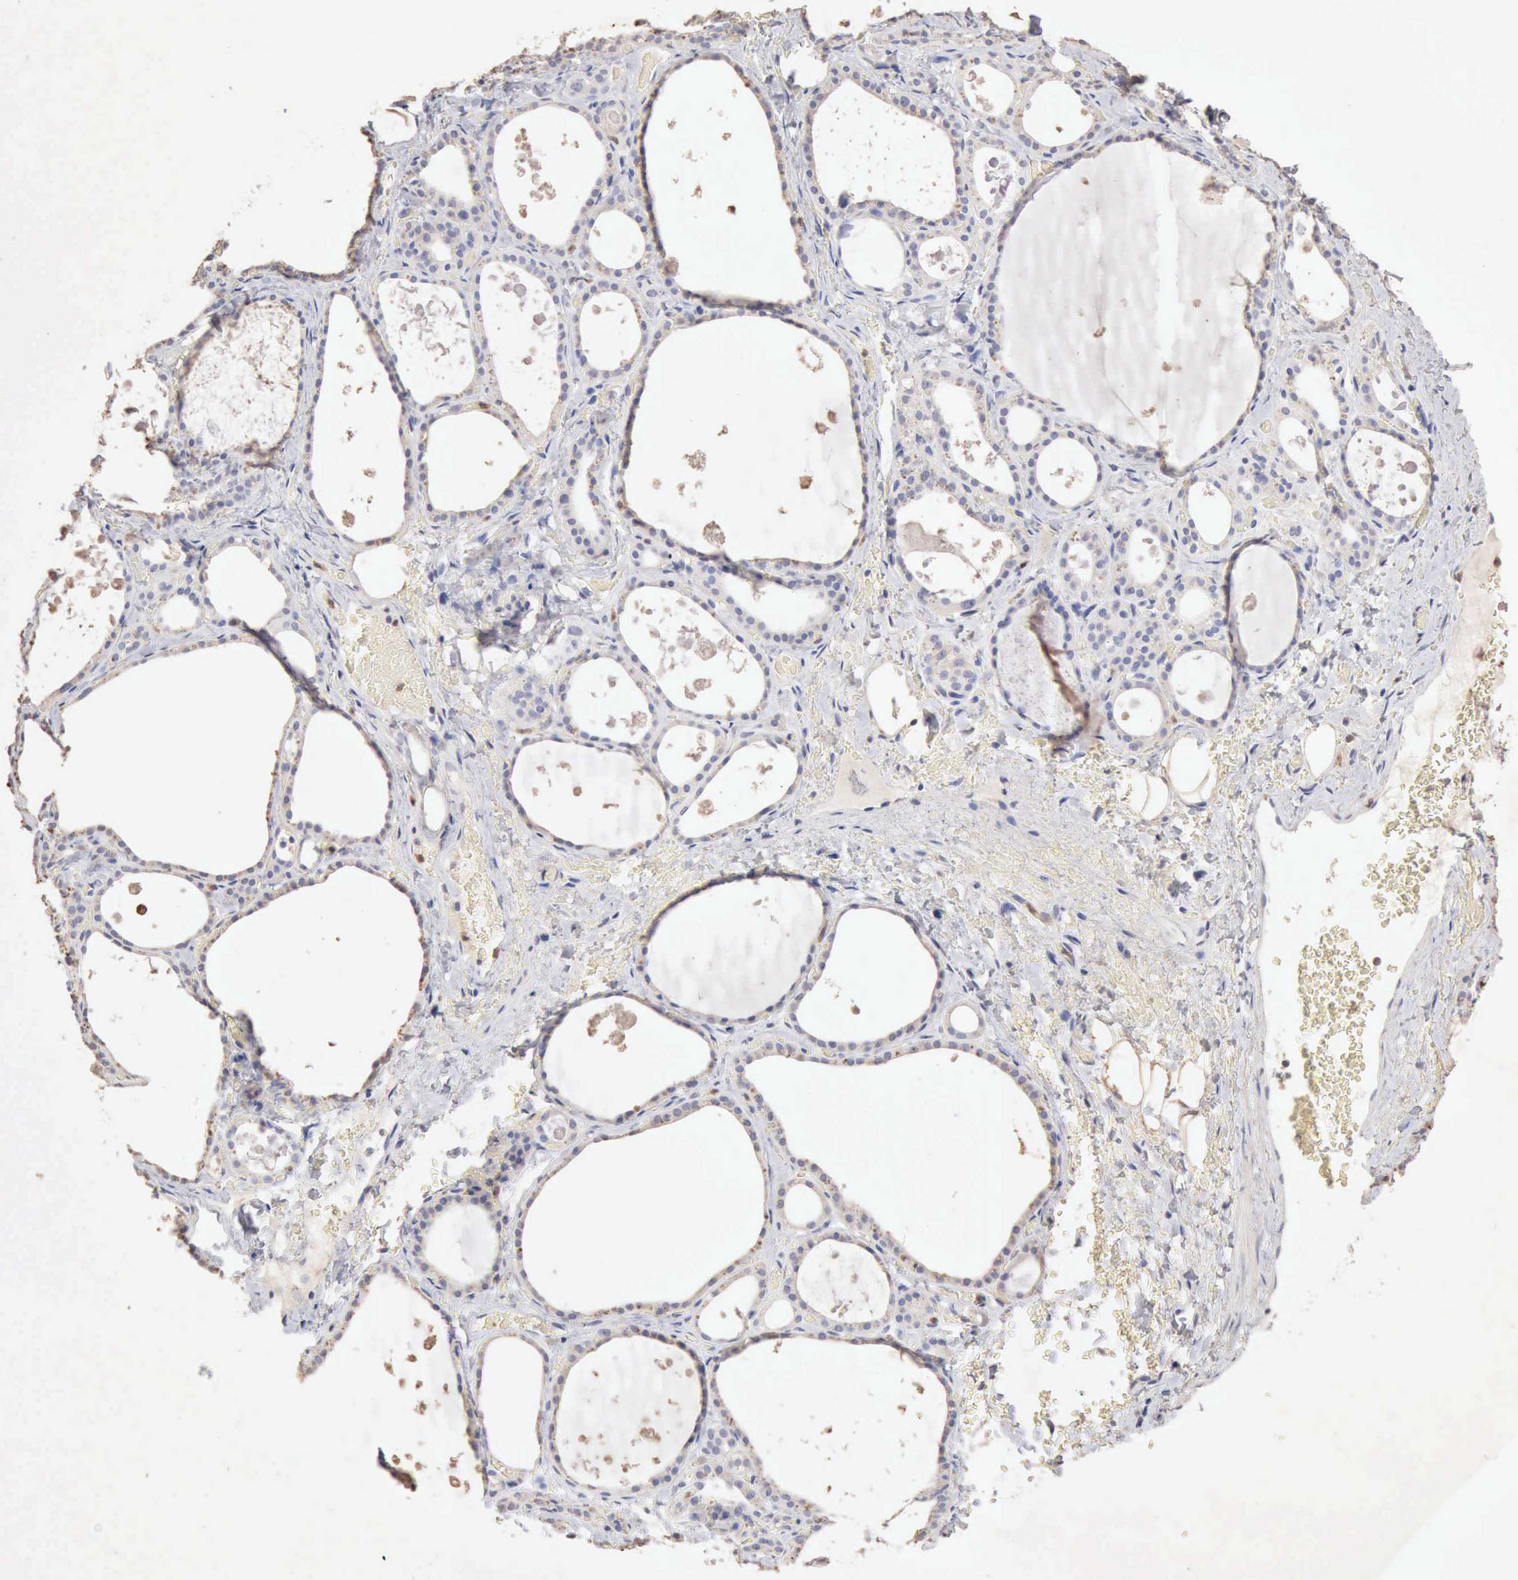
{"staining": {"intensity": "weak", "quantity": "25%-75%", "location": "cytoplasmic/membranous"}, "tissue": "thyroid gland", "cell_type": "Glandular cells", "image_type": "normal", "snomed": [{"axis": "morphology", "description": "Normal tissue, NOS"}, {"axis": "topography", "description": "Thyroid gland"}], "caption": "Immunohistochemistry (IHC) histopathology image of normal human thyroid gland stained for a protein (brown), which reveals low levels of weak cytoplasmic/membranous expression in about 25%-75% of glandular cells.", "gene": "KRT6B", "patient": {"sex": "male", "age": 61}}